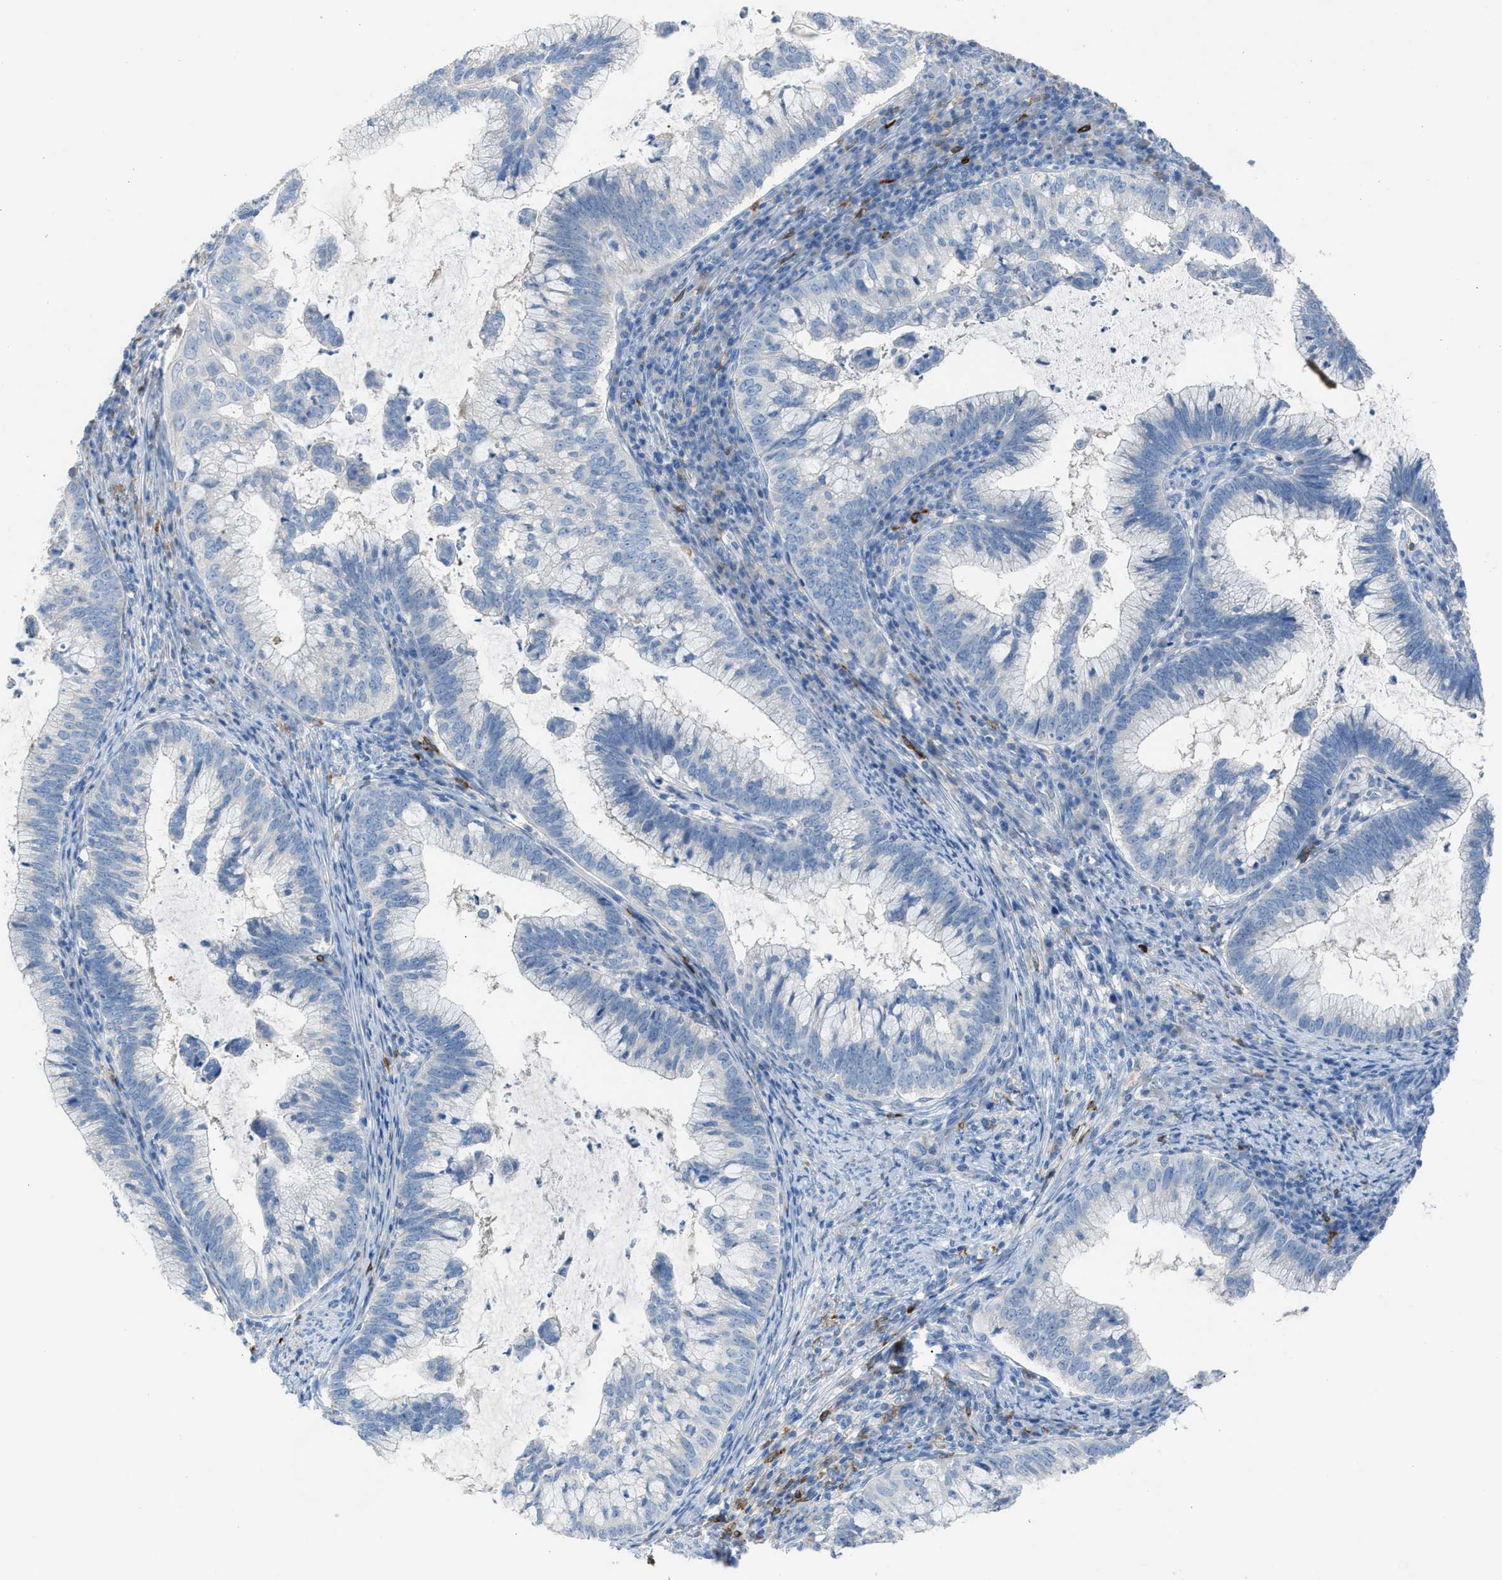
{"staining": {"intensity": "negative", "quantity": "none", "location": "none"}, "tissue": "cervical cancer", "cell_type": "Tumor cells", "image_type": "cancer", "snomed": [{"axis": "morphology", "description": "Adenocarcinoma, NOS"}, {"axis": "topography", "description": "Cervix"}], "caption": "Tumor cells are negative for protein expression in human cervical cancer (adenocarcinoma). (Brightfield microscopy of DAB (3,3'-diaminobenzidine) immunohistochemistry at high magnification).", "gene": "CLEC10A", "patient": {"sex": "female", "age": 36}}